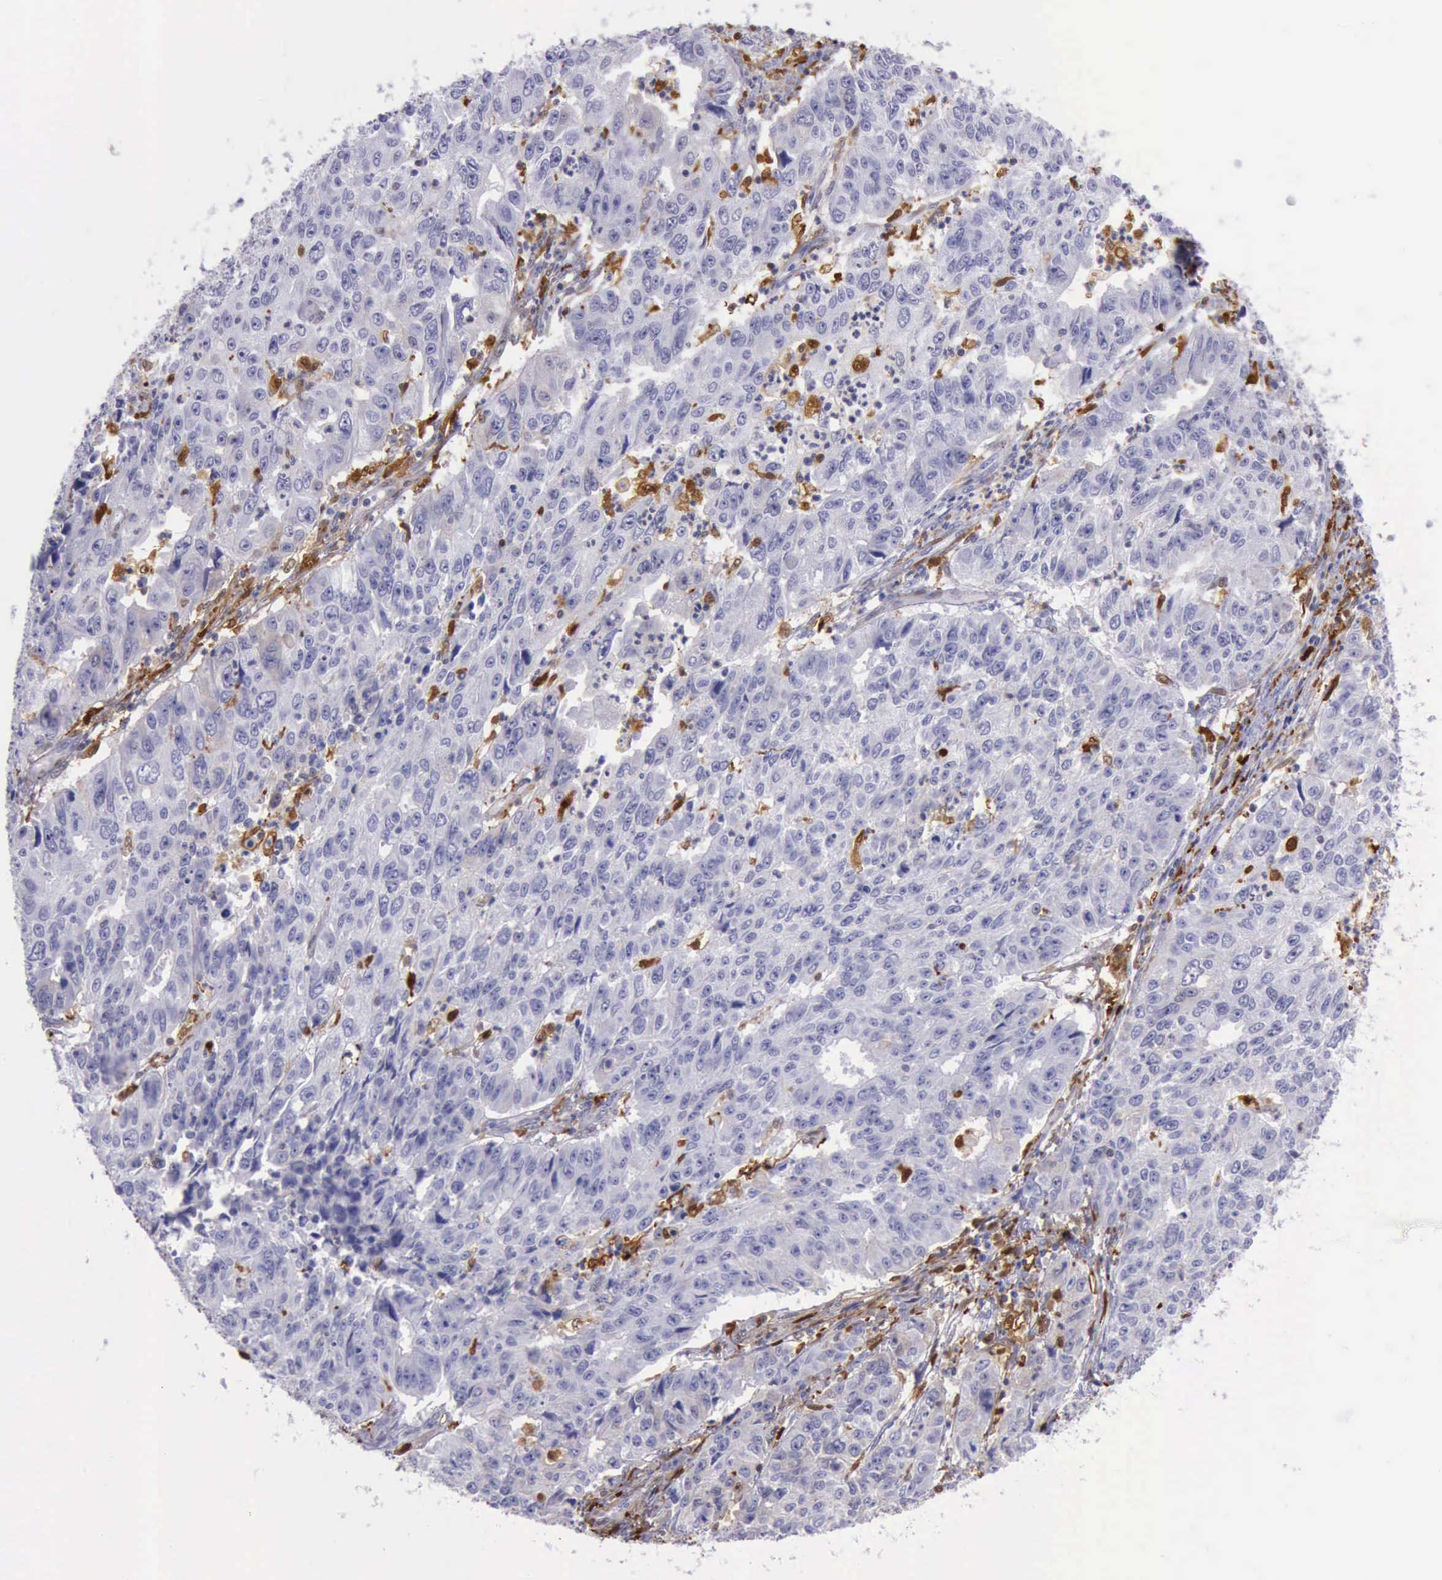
{"staining": {"intensity": "moderate", "quantity": "<25%", "location": "cytoplasmic/membranous,nuclear"}, "tissue": "endometrial cancer", "cell_type": "Tumor cells", "image_type": "cancer", "snomed": [{"axis": "morphology", "description": "Adenocarcinoma, NOS"}, {"axis": "topography", "description": "Endometrium"}], "caption": "A brown stain labels moderate cytoplasmic/membranous and nuclear expression of a protein in human endometrial adenocarcinoma tumor cells.", "gene": "TYMP", "patient": {"sex": "female", "age": 42}}